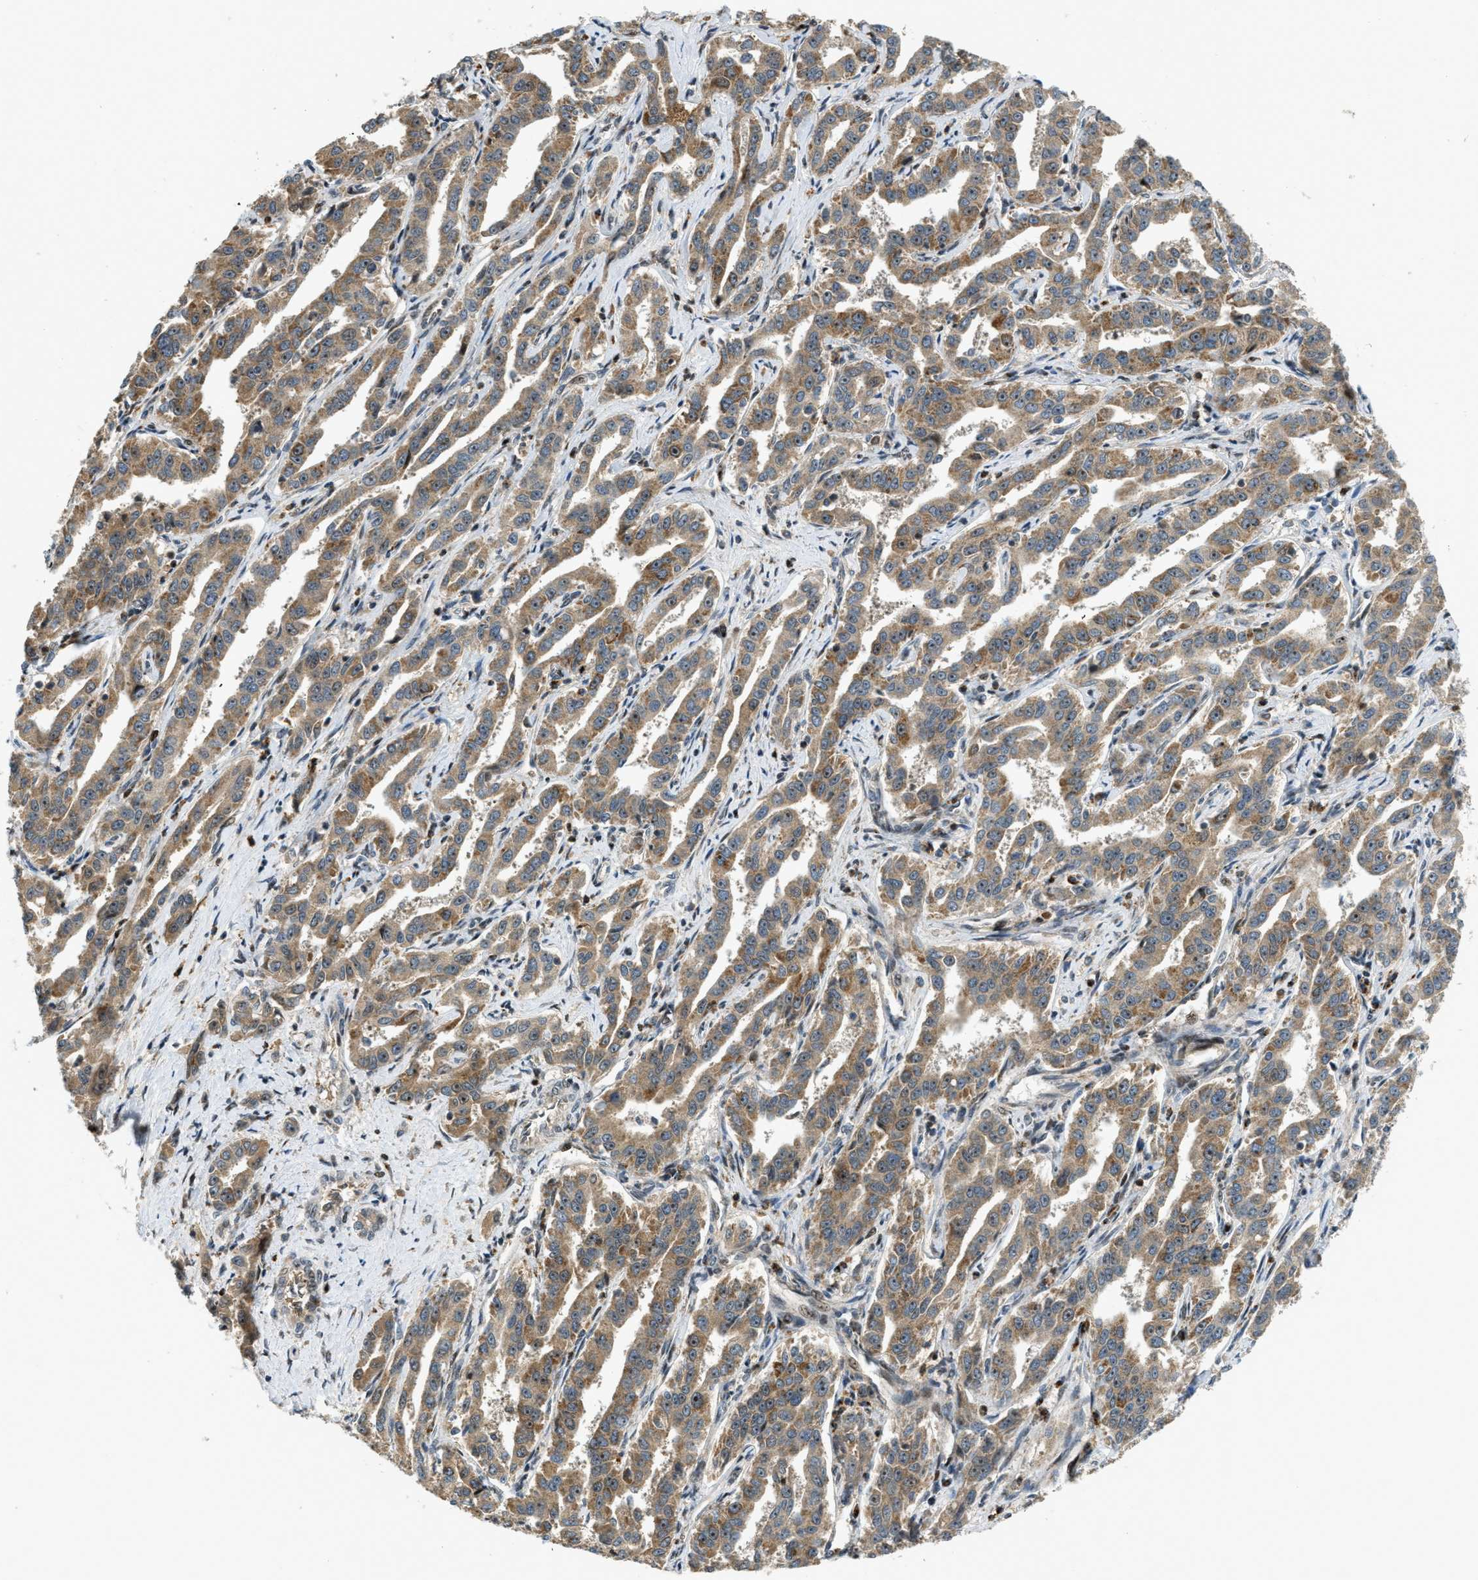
{"staining": {"intensity": "moderate", "quantity": ">75%", "location": "cytoplasmic/membranous"}, "tissue": "liver cancer", "cell_type": "Tumor cells", "image_type": "cancer", "snomed": [{"axis": "morphology", "description": "Cholangiocarcinoma"}, {"axis": "topography", "description": "Liver"}], "caption": "Liver cholangiocarcinoma was stained to show a protein in brown. There is medium levels of moderate cytoplasmic/membranous positivity in approximately >75% of tumor cells. (Stains: DAB (3,3'-diaminobenzidine) in brown, nuclei in blue, Microscopy: brightfield microscopy at high magnification).", "gene": "TRAPPC14", "patient": {"sex": "male", "age": 59}}